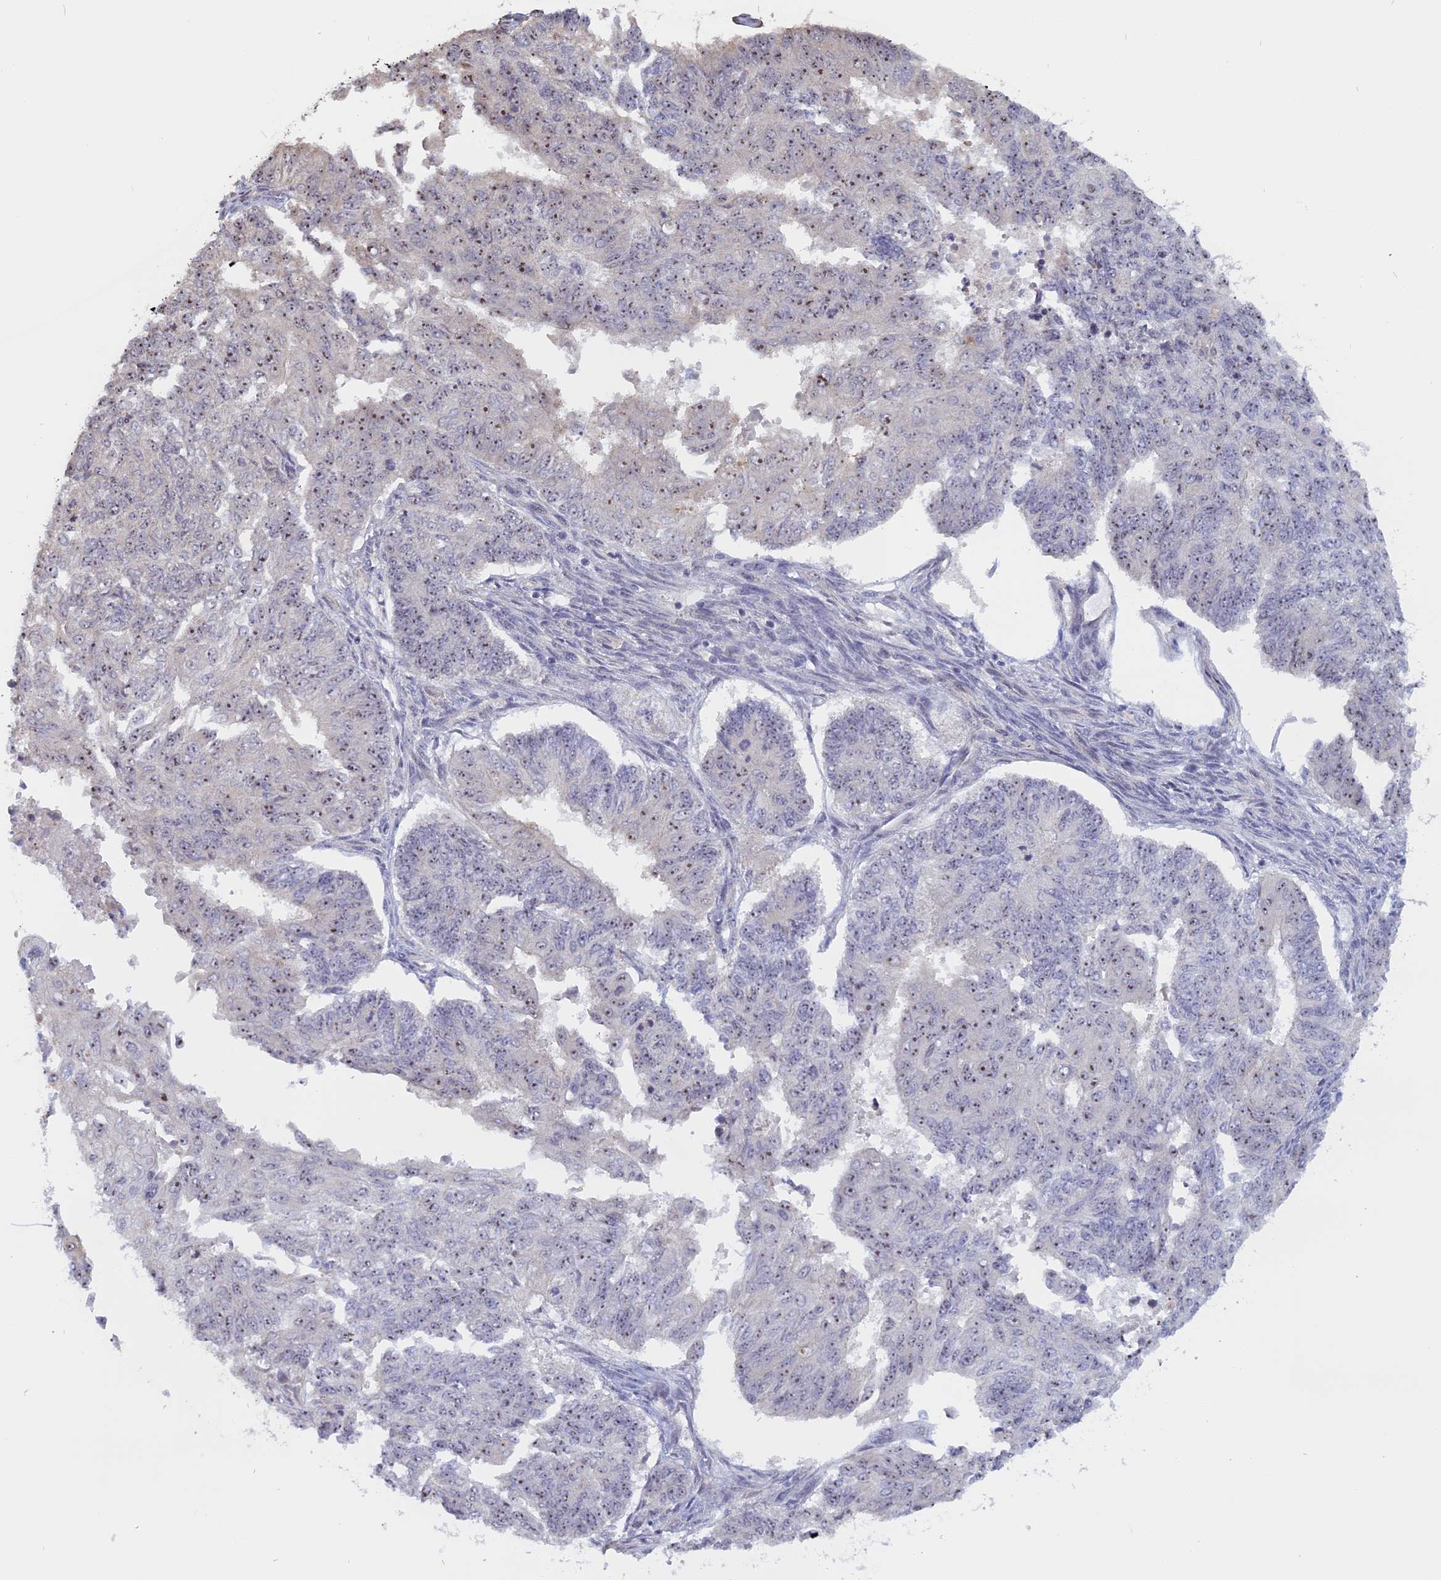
{"staining": {"intensity": "weak", "quantity": "25%-75%", "location": "nuclear"}, "tissue": "endometrial cancer", "cell_type": "Tumor cells", "image_type": "cancer", "snomed": [{"axis": "morphology", "description": "Adenocarcinoma, NOS"}, {"axis": "topography", "description": "Endometrium"}], "caption": "Adenocarcinoma (endometrial) stained with a brown dye reveals weak nuclear positive positivity in approximately 25%-75% of tumor cells.", "gene": "MGA", "patient": {"sex": "female", "age": 32}}